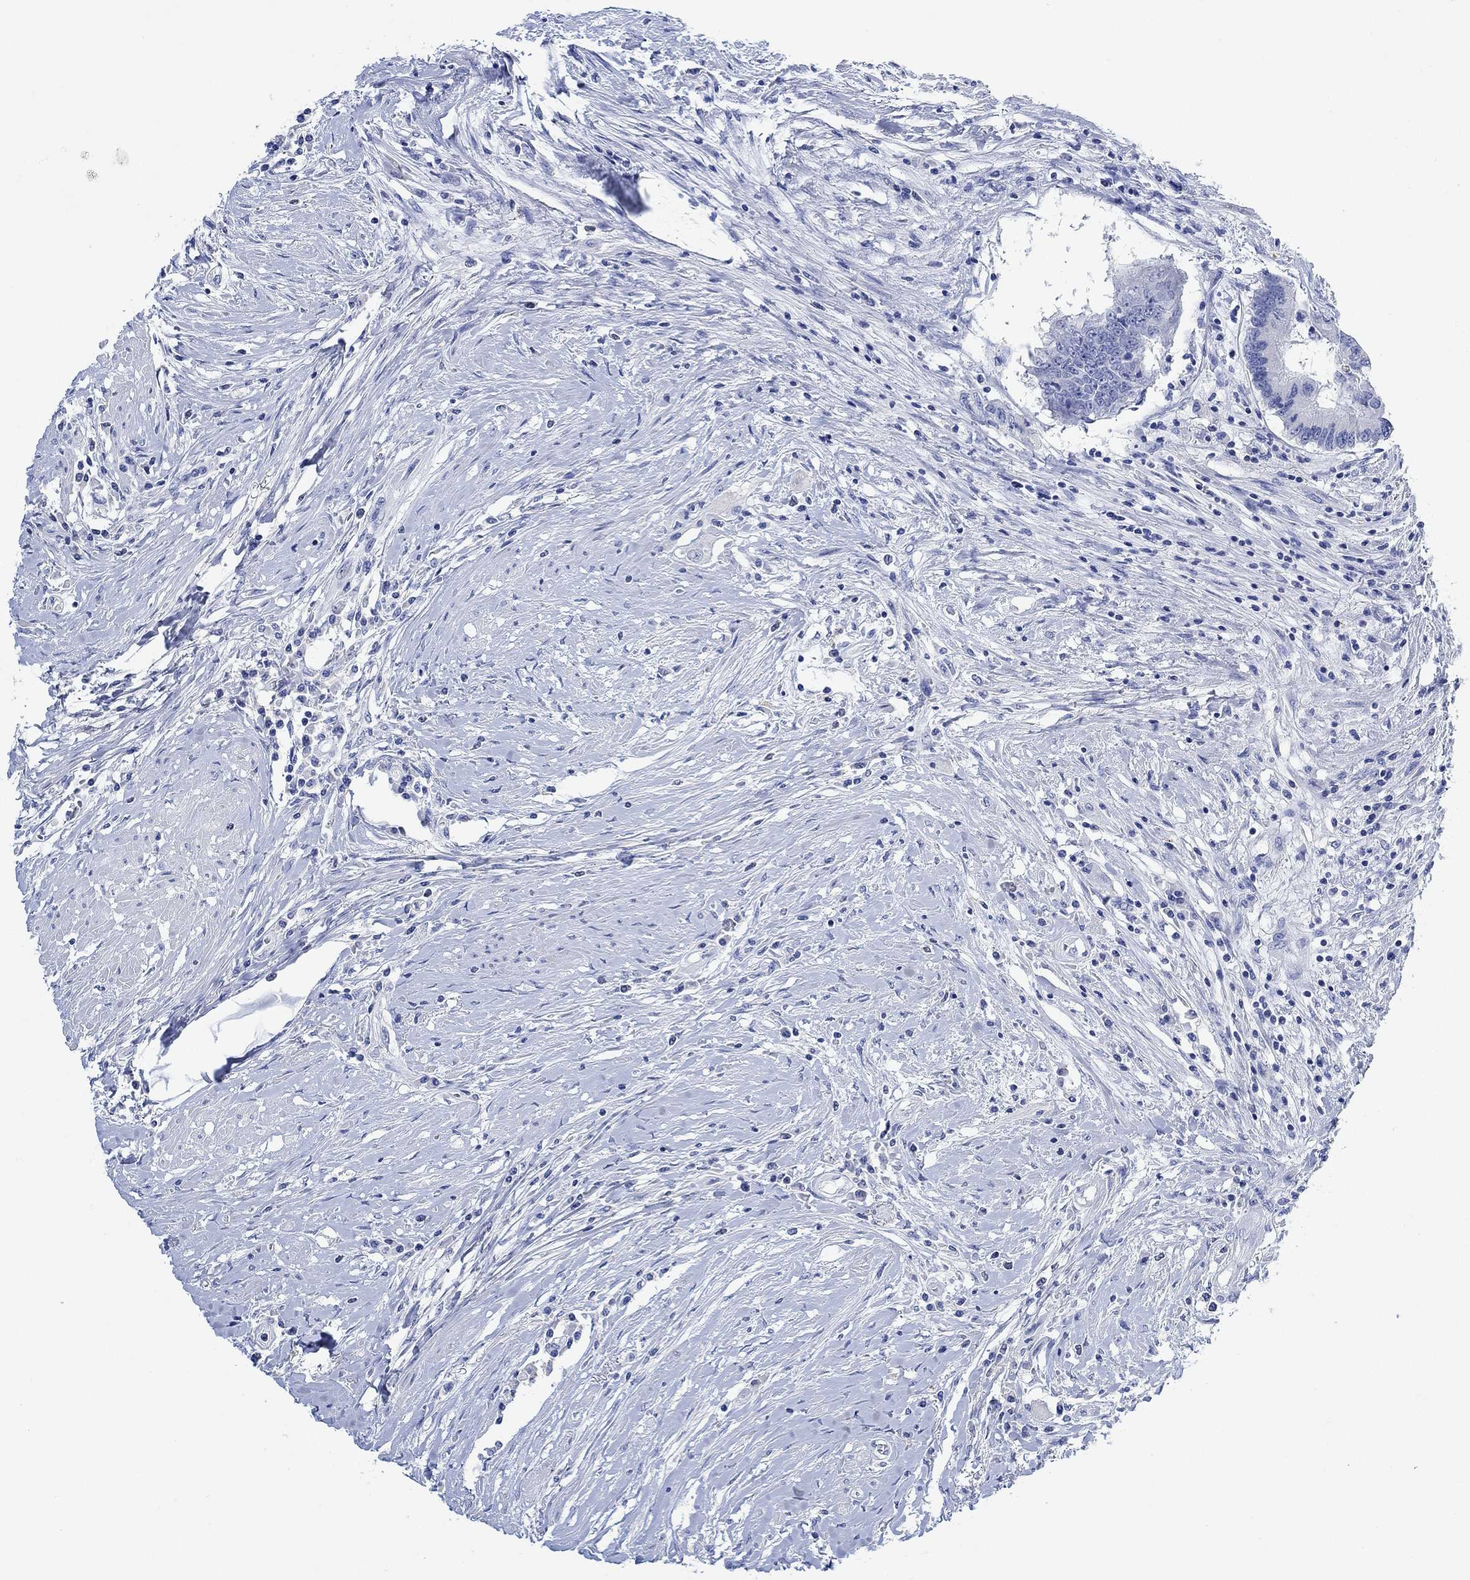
{"staining": {"intensity": "negative", "quantity": "none", "location": "none"}, "tissue": "colorectal cancer", "cell_type": "Tumor cells", "image_type": "cancer", "snomed": [{"axis": "morphology", "description": "Adenocarcinoma, NOS"}, {"axis": "topography", "description": "Rectum"}], "caption": "Immunohistochemistry (IHC) photomicrograph of colorectal cancer stained for a protein (brown), which demonstrates no expression in tumor cells.", "gene": "PPP1R17", "patient": {"sex": "male", "age": 59}}